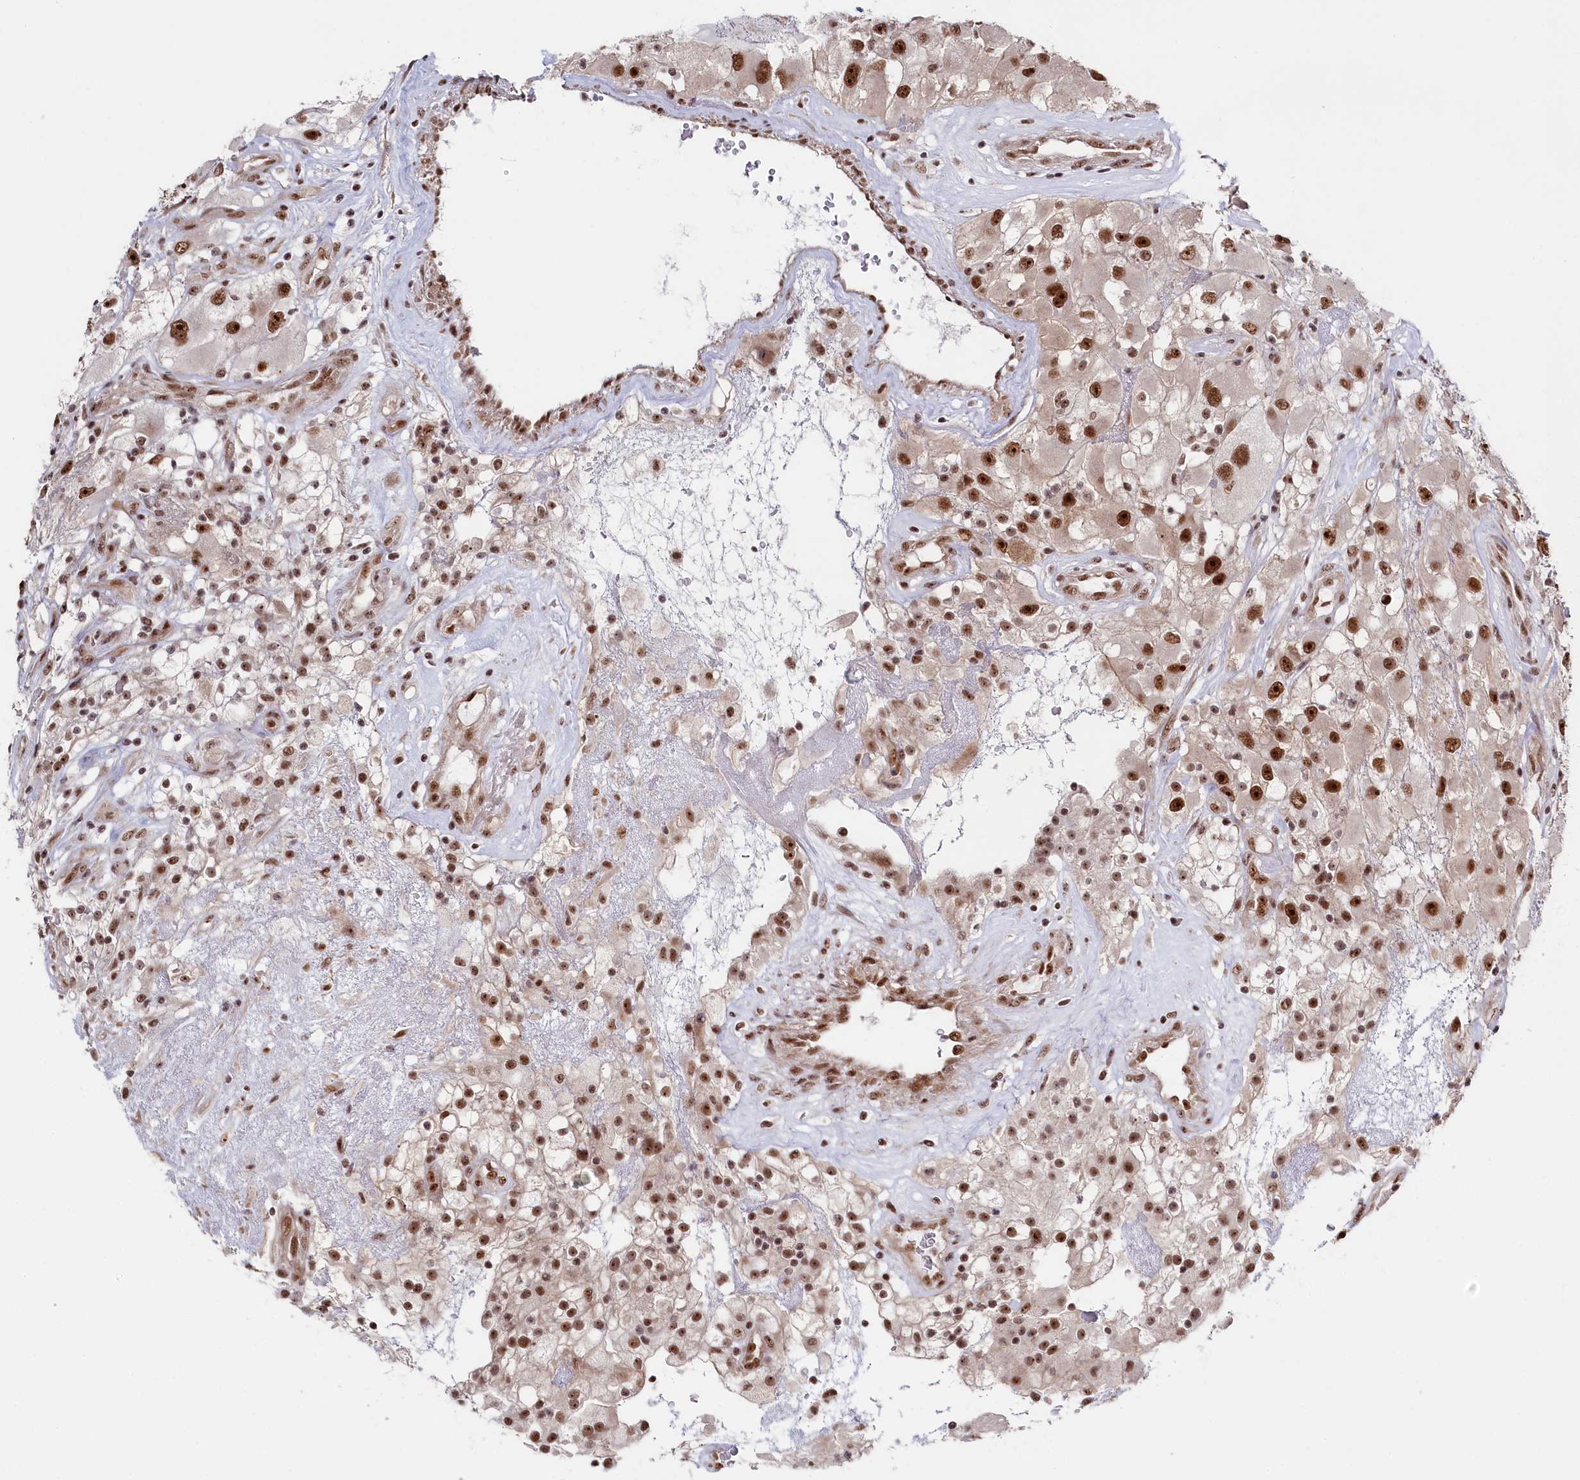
{"staining": {"intensity": "strong", "quantity": ">75%", "location": "nuclear"}, "tissue": "renal cancer", "cell_type": "Tumor cells", "image_type": "cancer", "snomed": [{"axis": "morphology", "description": "Adenocarcinoma, NOS"}, {"axis": "topography", "description": "Kidney"}], "caption": "Strong nuclear protein positivity is present in about >75% of tumor cells in renal cancer. (brown staining indicates protein expression, while blue staining denotes nuclei).", "gene": "POLR2H", "patient": {"sex": "female", "age": 52}}